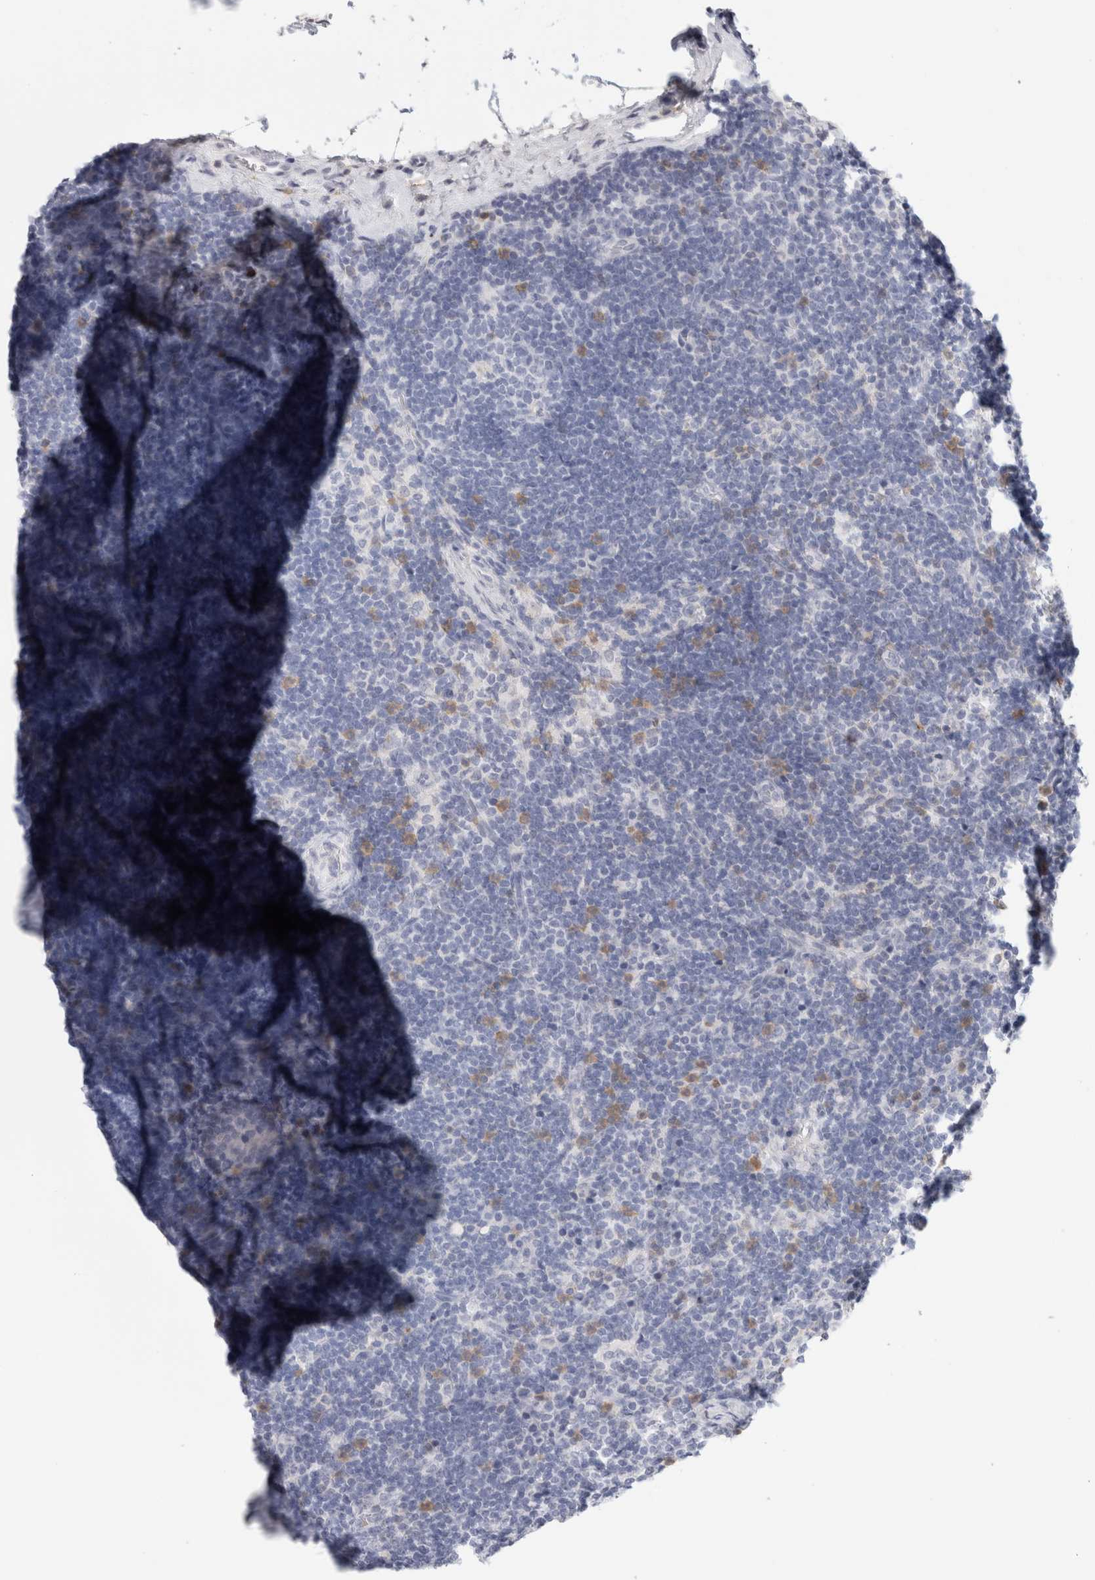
{"staining": {"intensity": "negative", "quantity": "none", "location": "none"}, "tissue": "lymph node", "cell_type": "Germinal center cells", "image_type": "normal", "snomed": [{"axis": "morphology", "description": "Normal tissue, NOS"}, {"axis": "topography", "description": "Lymph node"}], "caption": "Histopathology image shows no significant protein staining in germinal center cells of unremarkable lymph node.", "gene": "P2RY2", "patient": {"sex": "female", "age": 22}}